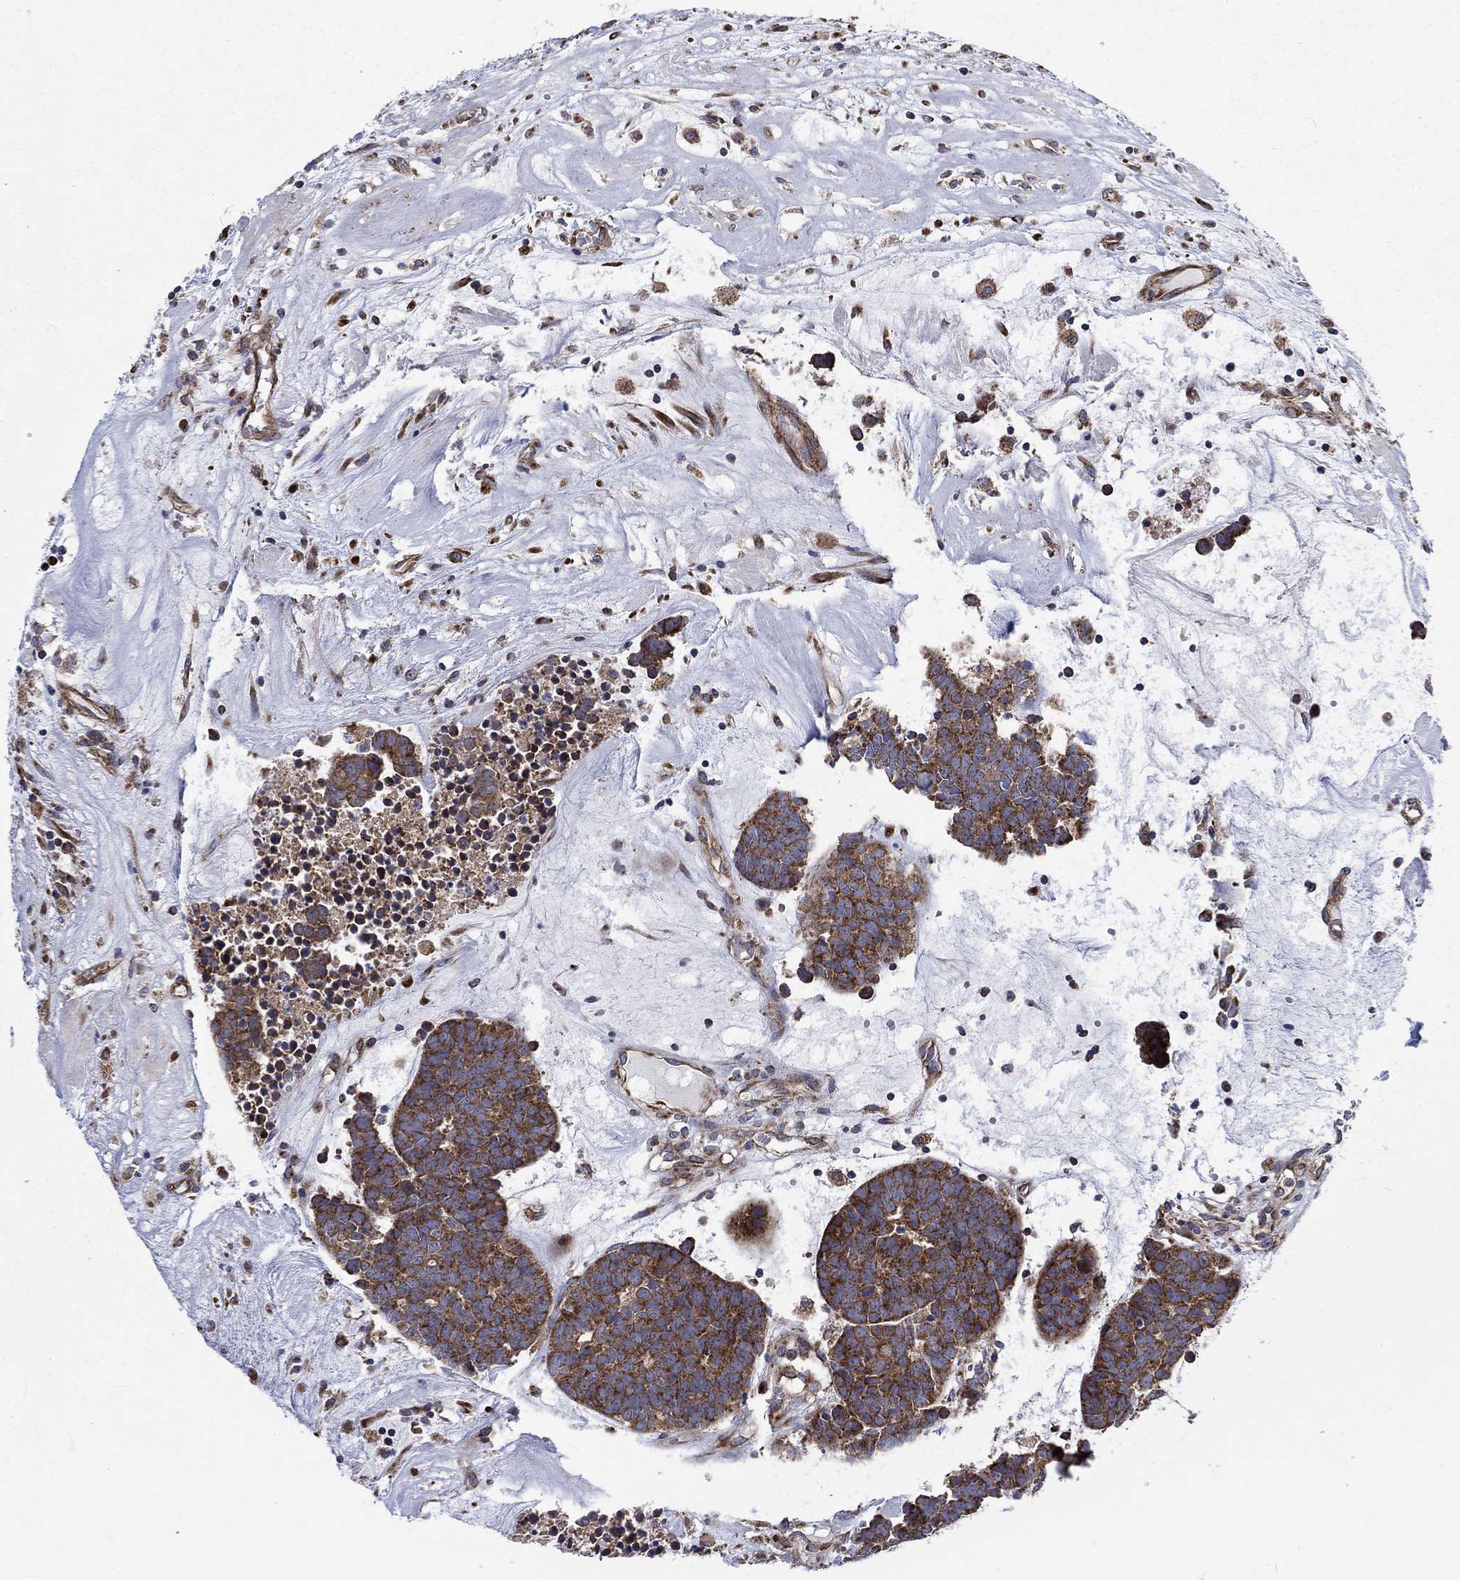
{"staining": {"intensity": "strong", "quantity": ">75%", "location": "cytoplasmic/membranous"}, "tissue": "head and neck cancer", "cell_type": "Tumor cells", "image_type": "cancer", "snomed": [{"axis": "morphology", "description": "Adenocarcinoma, NOS"}, {"axis": "topography", "description": "Head-Neck"}], "caption": "This is a histology image of immunohistochemistry staining of head and neck cancer, which shows strong staining in the cytoplasmic/membranous of tumor cells.", "gene": "RPLP0", "patient": {"sex": "female", "age": 81}}